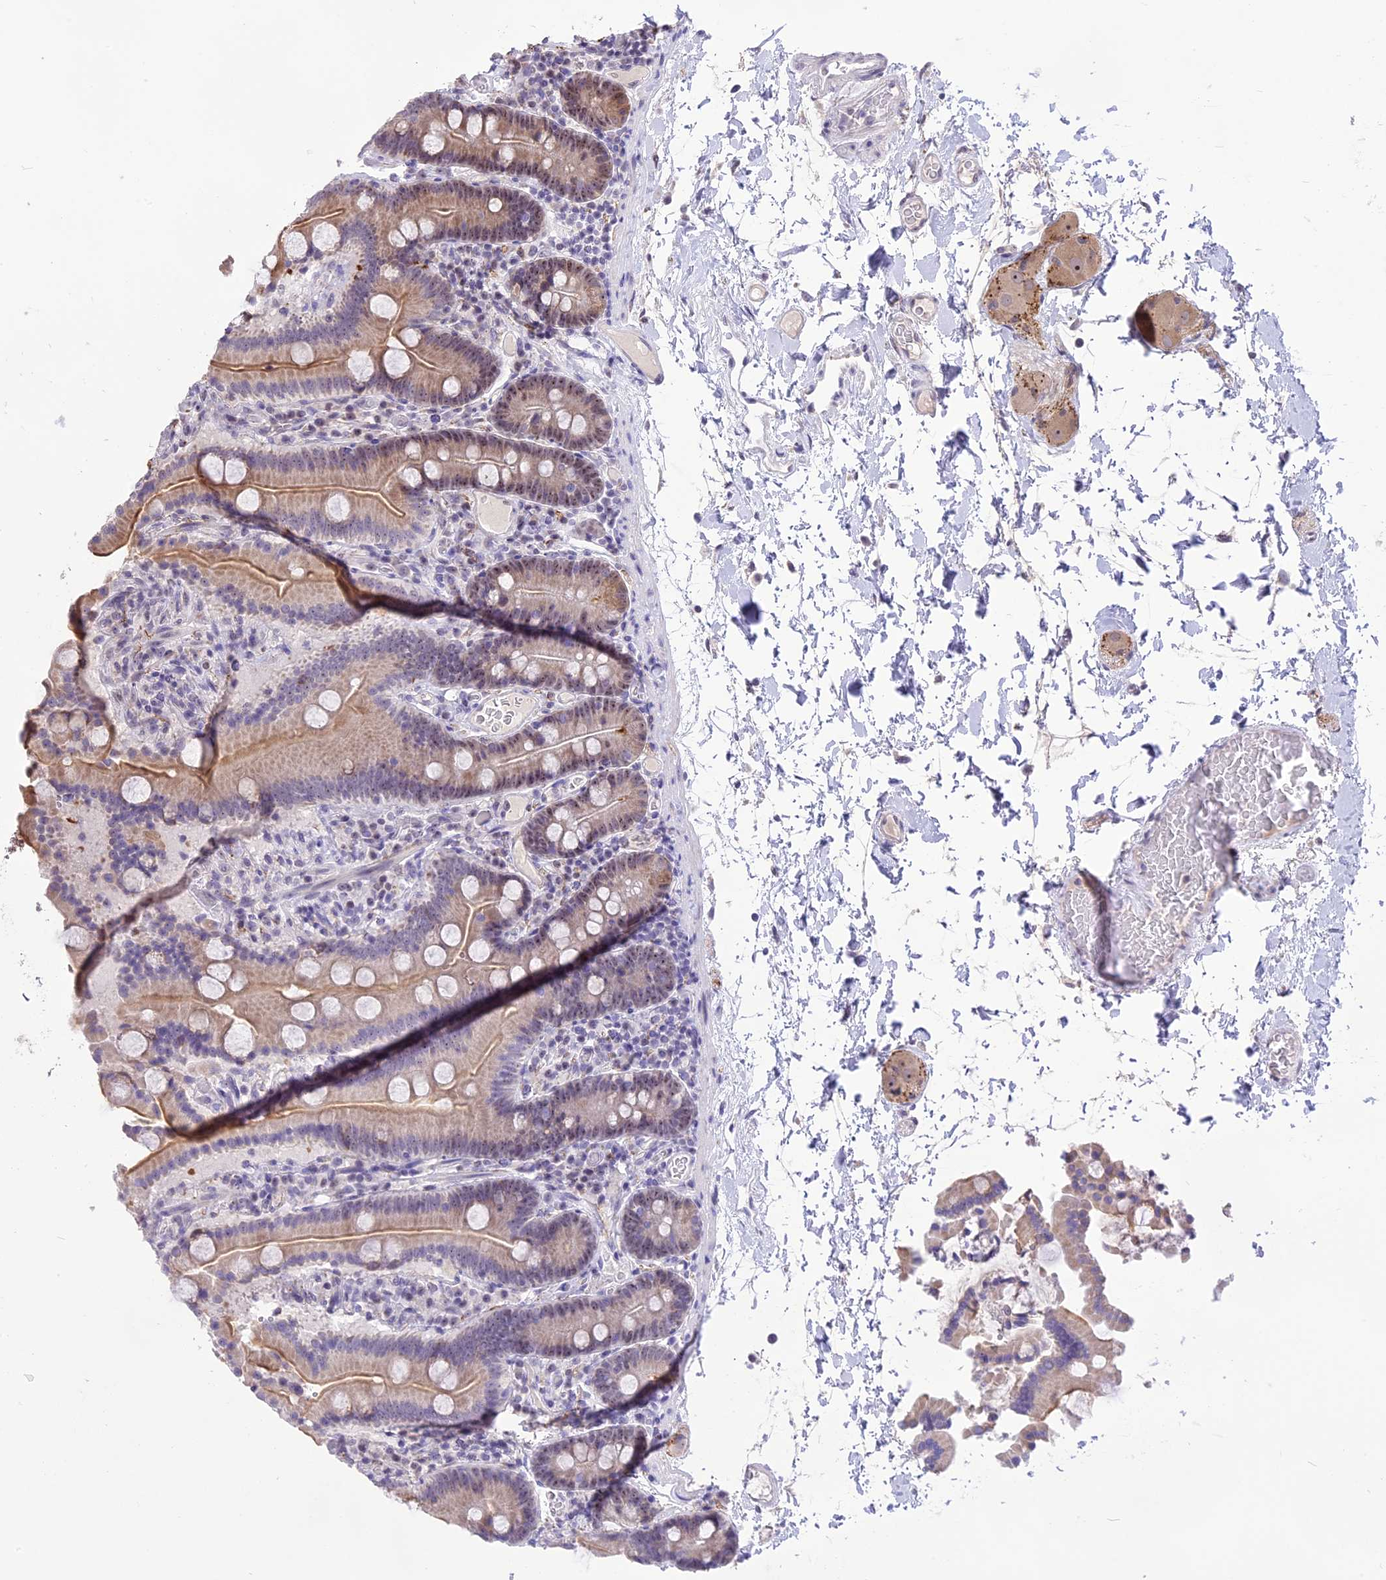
{"staining": {"intensity": "weak", "quantity": "25%-75%", "location": "cytoplasmic/membranous,nuclear"}, "tissue": "duodenum", "cell_type": "Glandular cells", "image_type": "normal", "snomed": [{"axis": "morphology", "description": "Normal tissue, NOS"}, {"axis": "topography", "description": "Duodenum"}], "caption": "Immunohistochemical staining of benign duodenum demonstrates weak cytoplasmic/membranous,nuclear protein staining in about 25%-75% of glandular cells.", "gene": "CMSS1", "patient": {"sex": "male", "age": 55}}